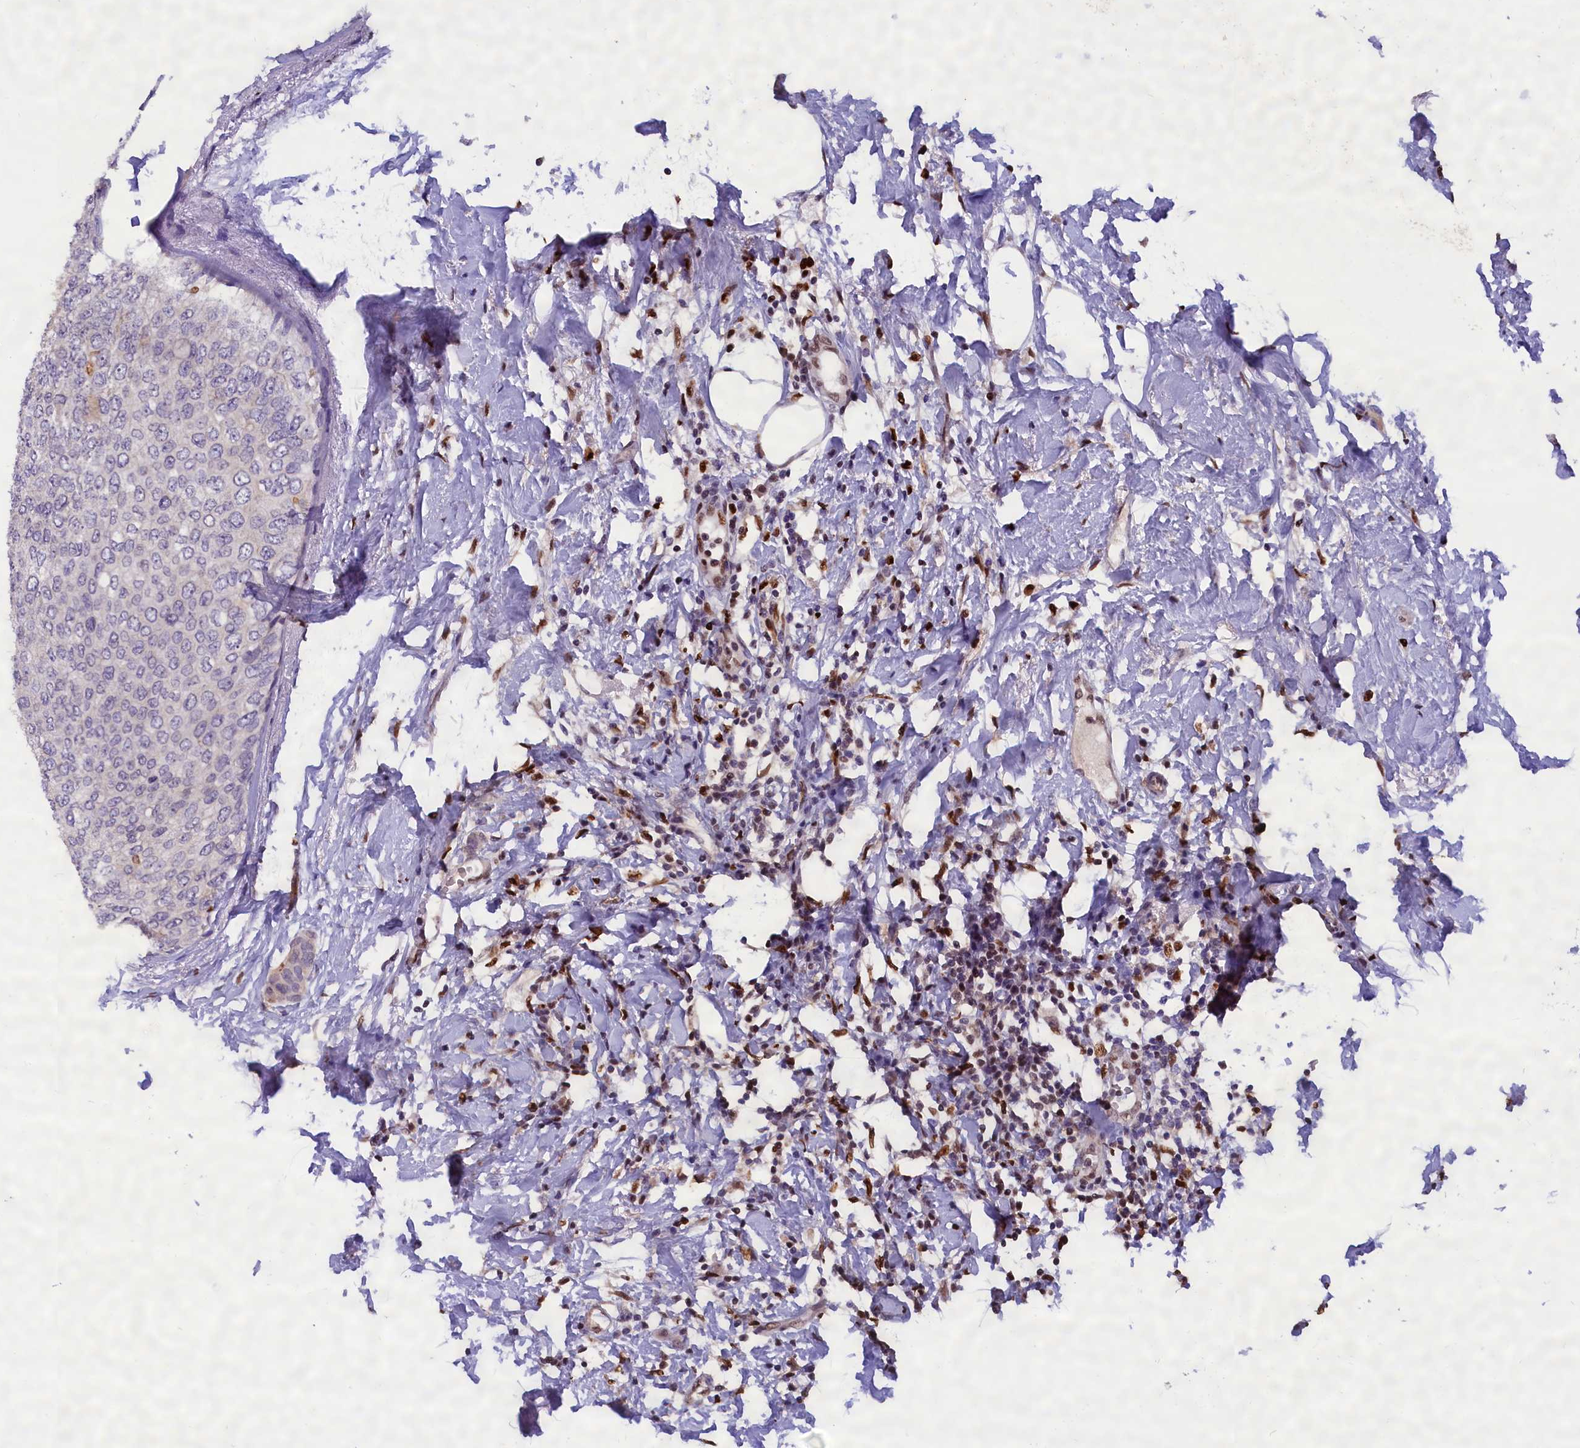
{"staining": {"intensity": "negative", "quantity": "none", "location": "none"}, "tissue": "breast cancer", "cell_type": "Tumor cells", "image_type": "cancer", "snomed": [{"axis": "morphology", "description": "Duct carcinoma"}, {"axis": "topography", "description": "Breast"}], "caption": "Breast cancer was stained to show a protein in brown. There is no significant positivity in tumor cells. Nuclei are stained in blue.", "gene": "BTBD9", "patient": {"sex": "female", "age": 72}}